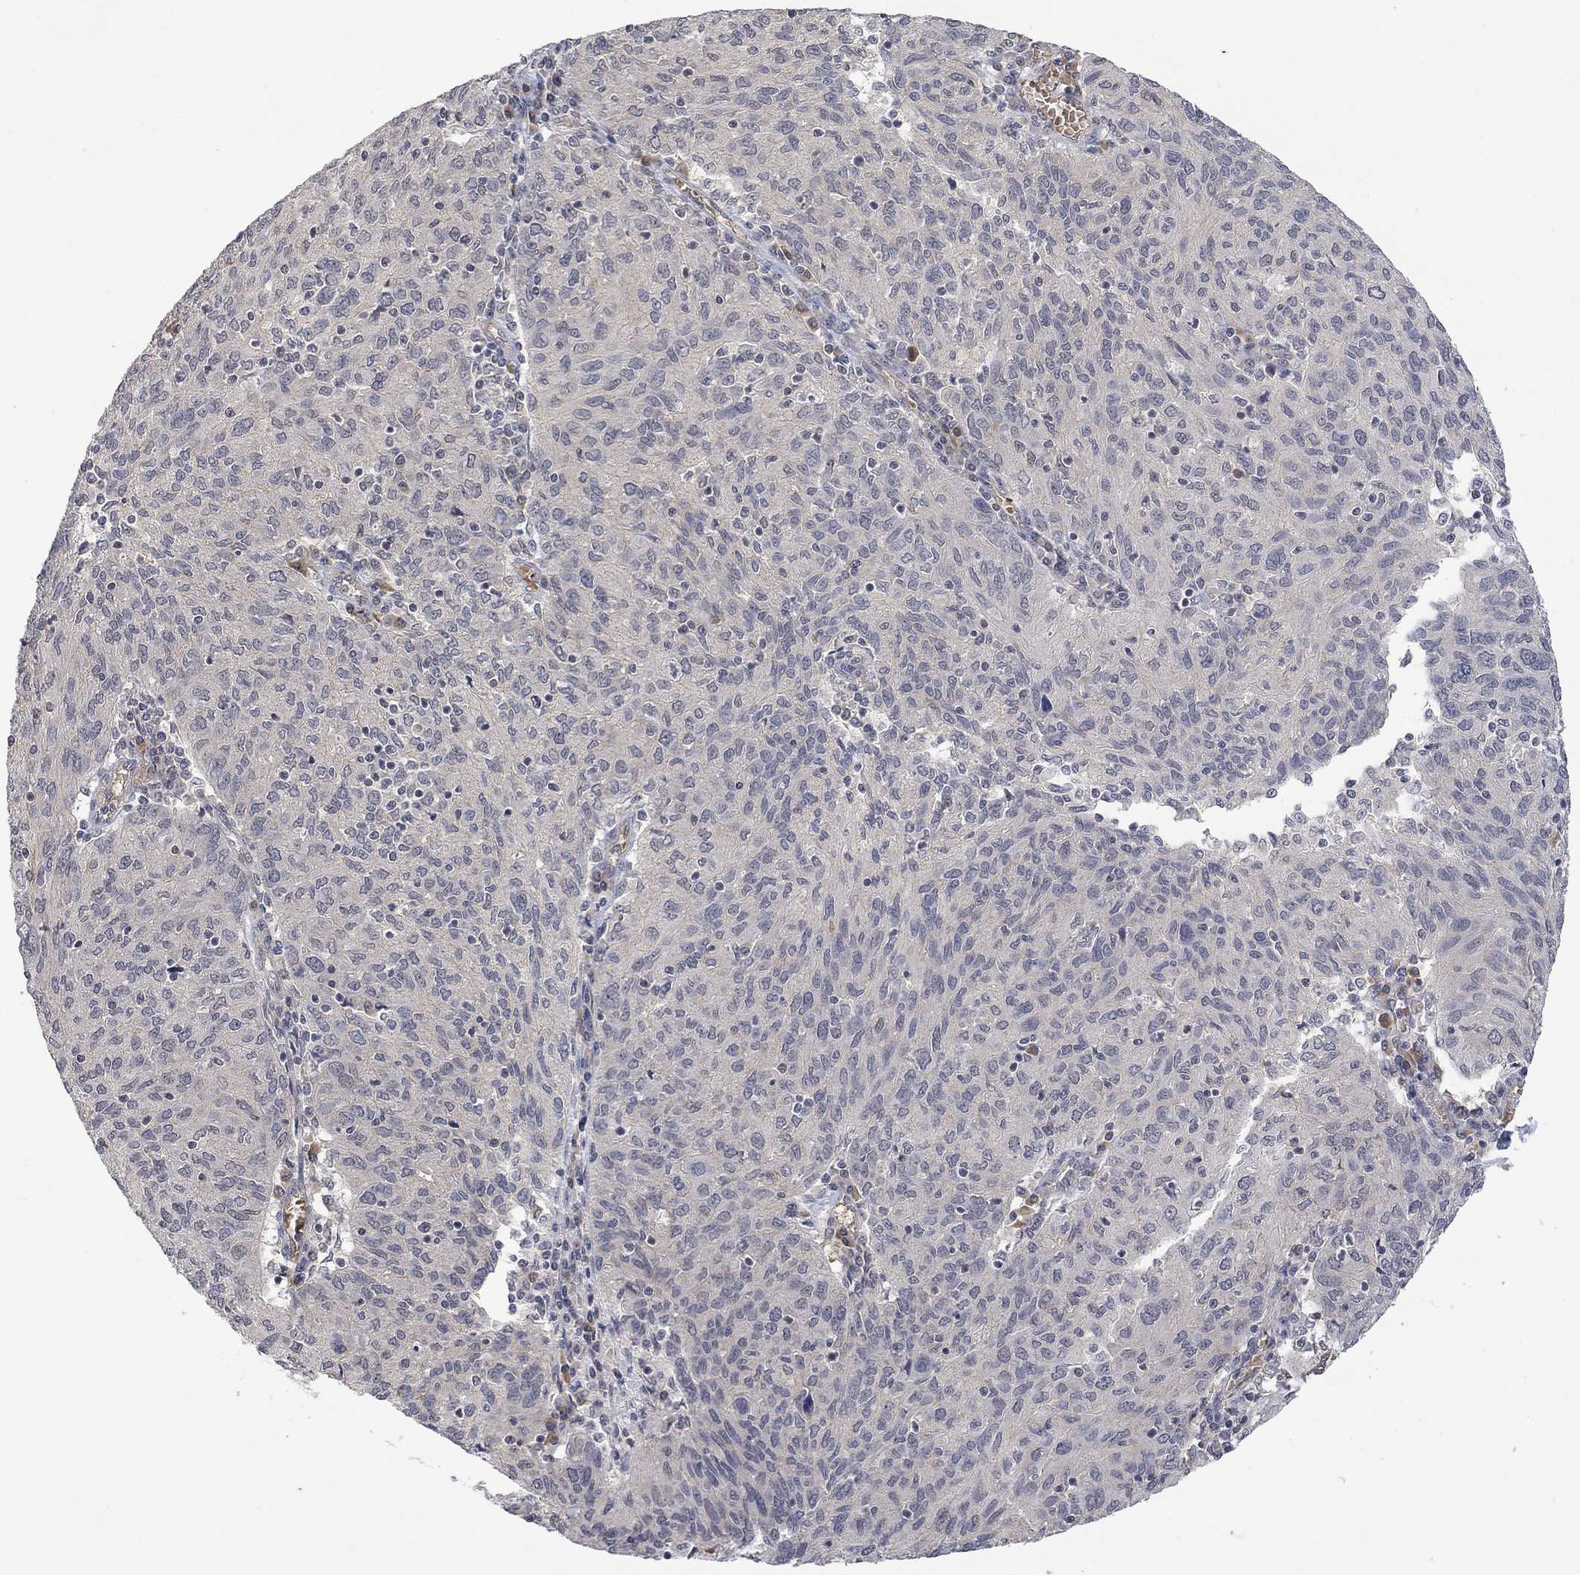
{"staining": {"intensity": "negative", "quantity": "none", "location": "none"}, "tissue": "ovarian cancer", "cell_type": "Tumor cells", "image_type": "cancer", "snomed": [{"axis": "morphology", "description": "Carcinoma, endometroid"}, {"axis": "topography", "description": "Ovary"}], "caption": "Tumor cells are negative for protein expression in human ovarian cancer (endometroid carcinoma). (Immunohistochemistry, brightfield microscopy, high magnification).", "gene": "GRIN2D", "patient": {"sex": "female", "age": 50}}